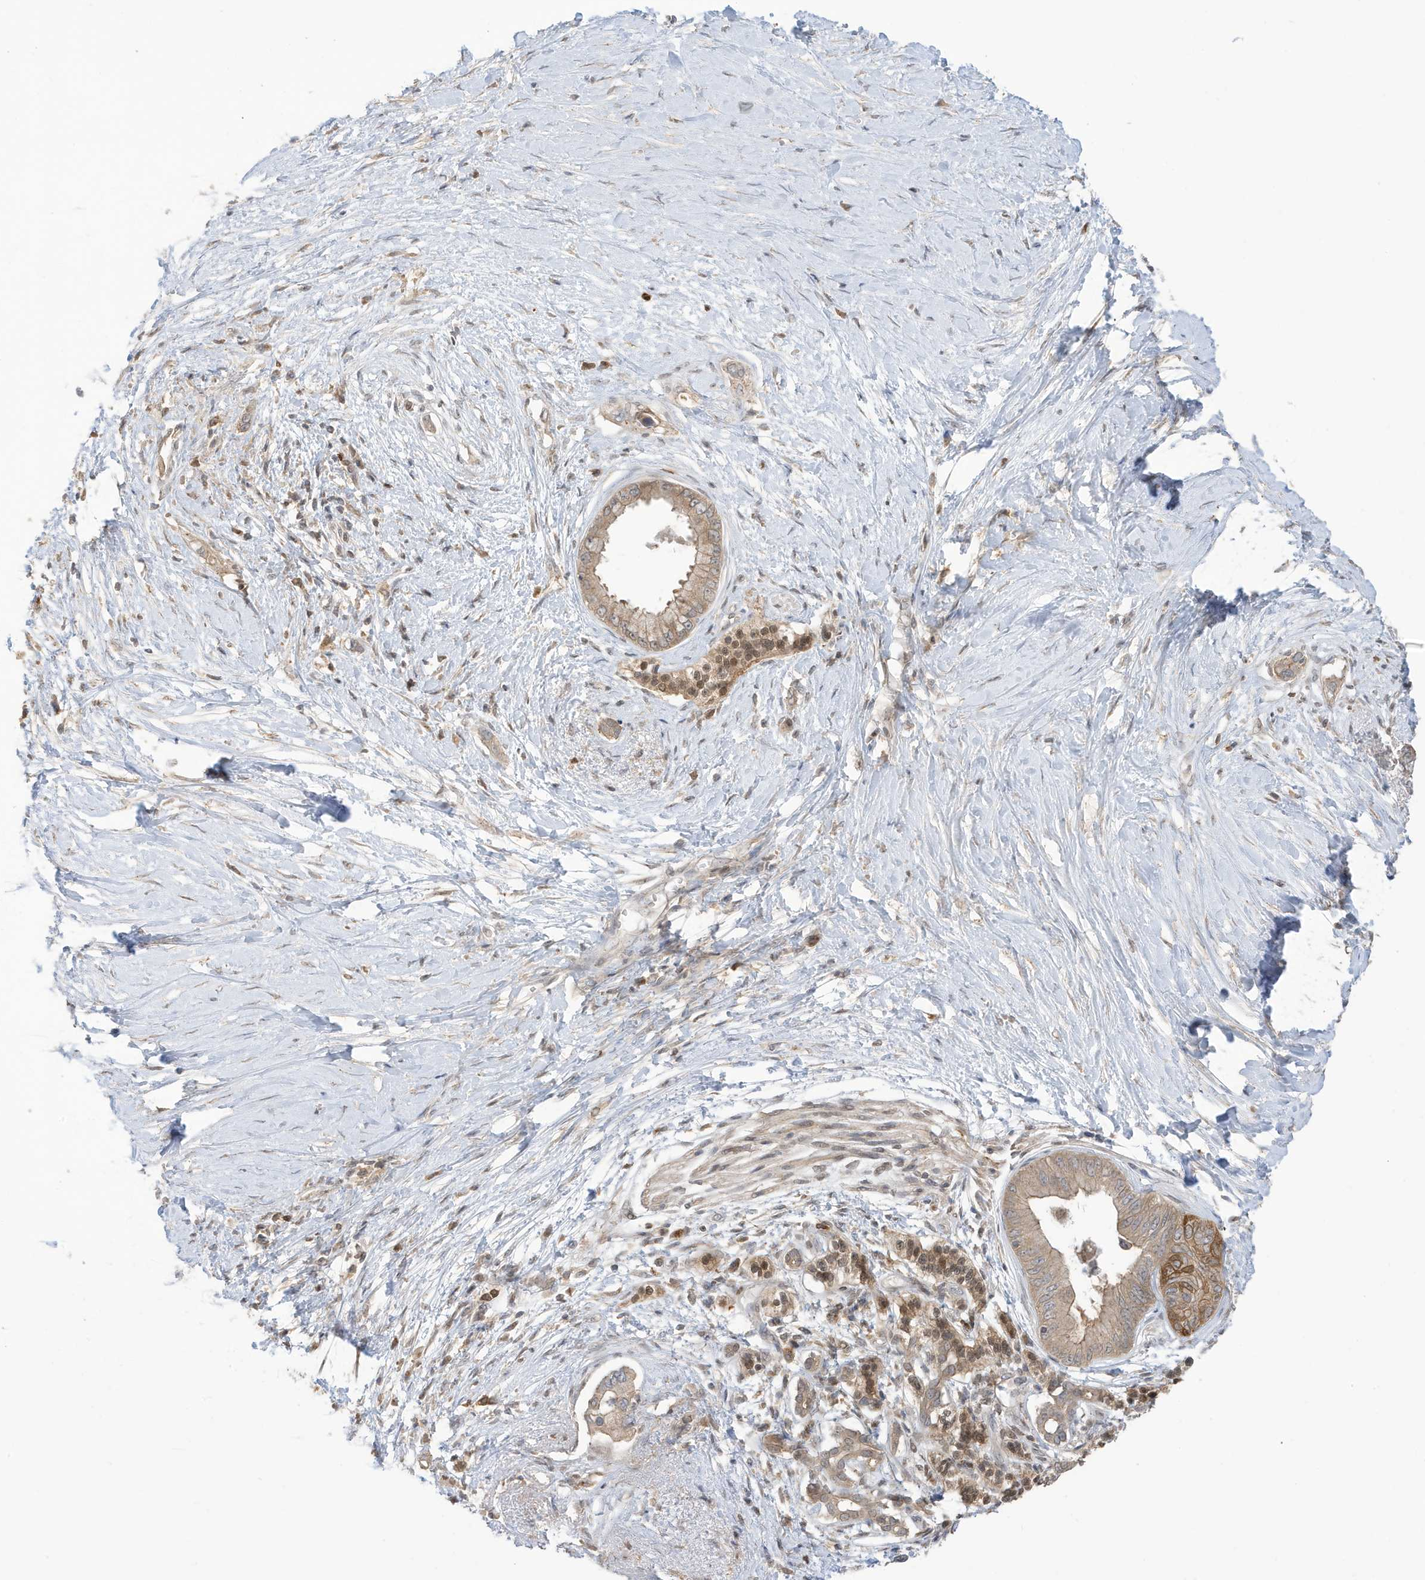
{"staining": {"intensity": "weak", "quantity": ">75%", "location": "cytoplasmic/membranous"}, "tissue": "pancreatic cancer", "cell_type": "Tumor cells", "image_type": "cancer", "snomed": [{"axis": "morphology", "description": "Normal tissue, NOS"}, {"axis": "morphology", "description": "Adenocarcinoma, NOS"}, {"axis": "topography", "description": "Pancreas"}, {"axis": "topography", "description": "Peripheral nerve tissue"}], "caption": "Immunohistochemical staining of human pancreatic adenocarcinoma demonstrates low levels of weak cytoplasmic/membranous positivity in approximately >75% of tumor cells. The staining is performed using DAB brown chromogen to label protein expression. The nuclei are counter-stained blue using hematoxylin.", "gene": "TAB3", "patient": {"sex": "male", "age": 59}}